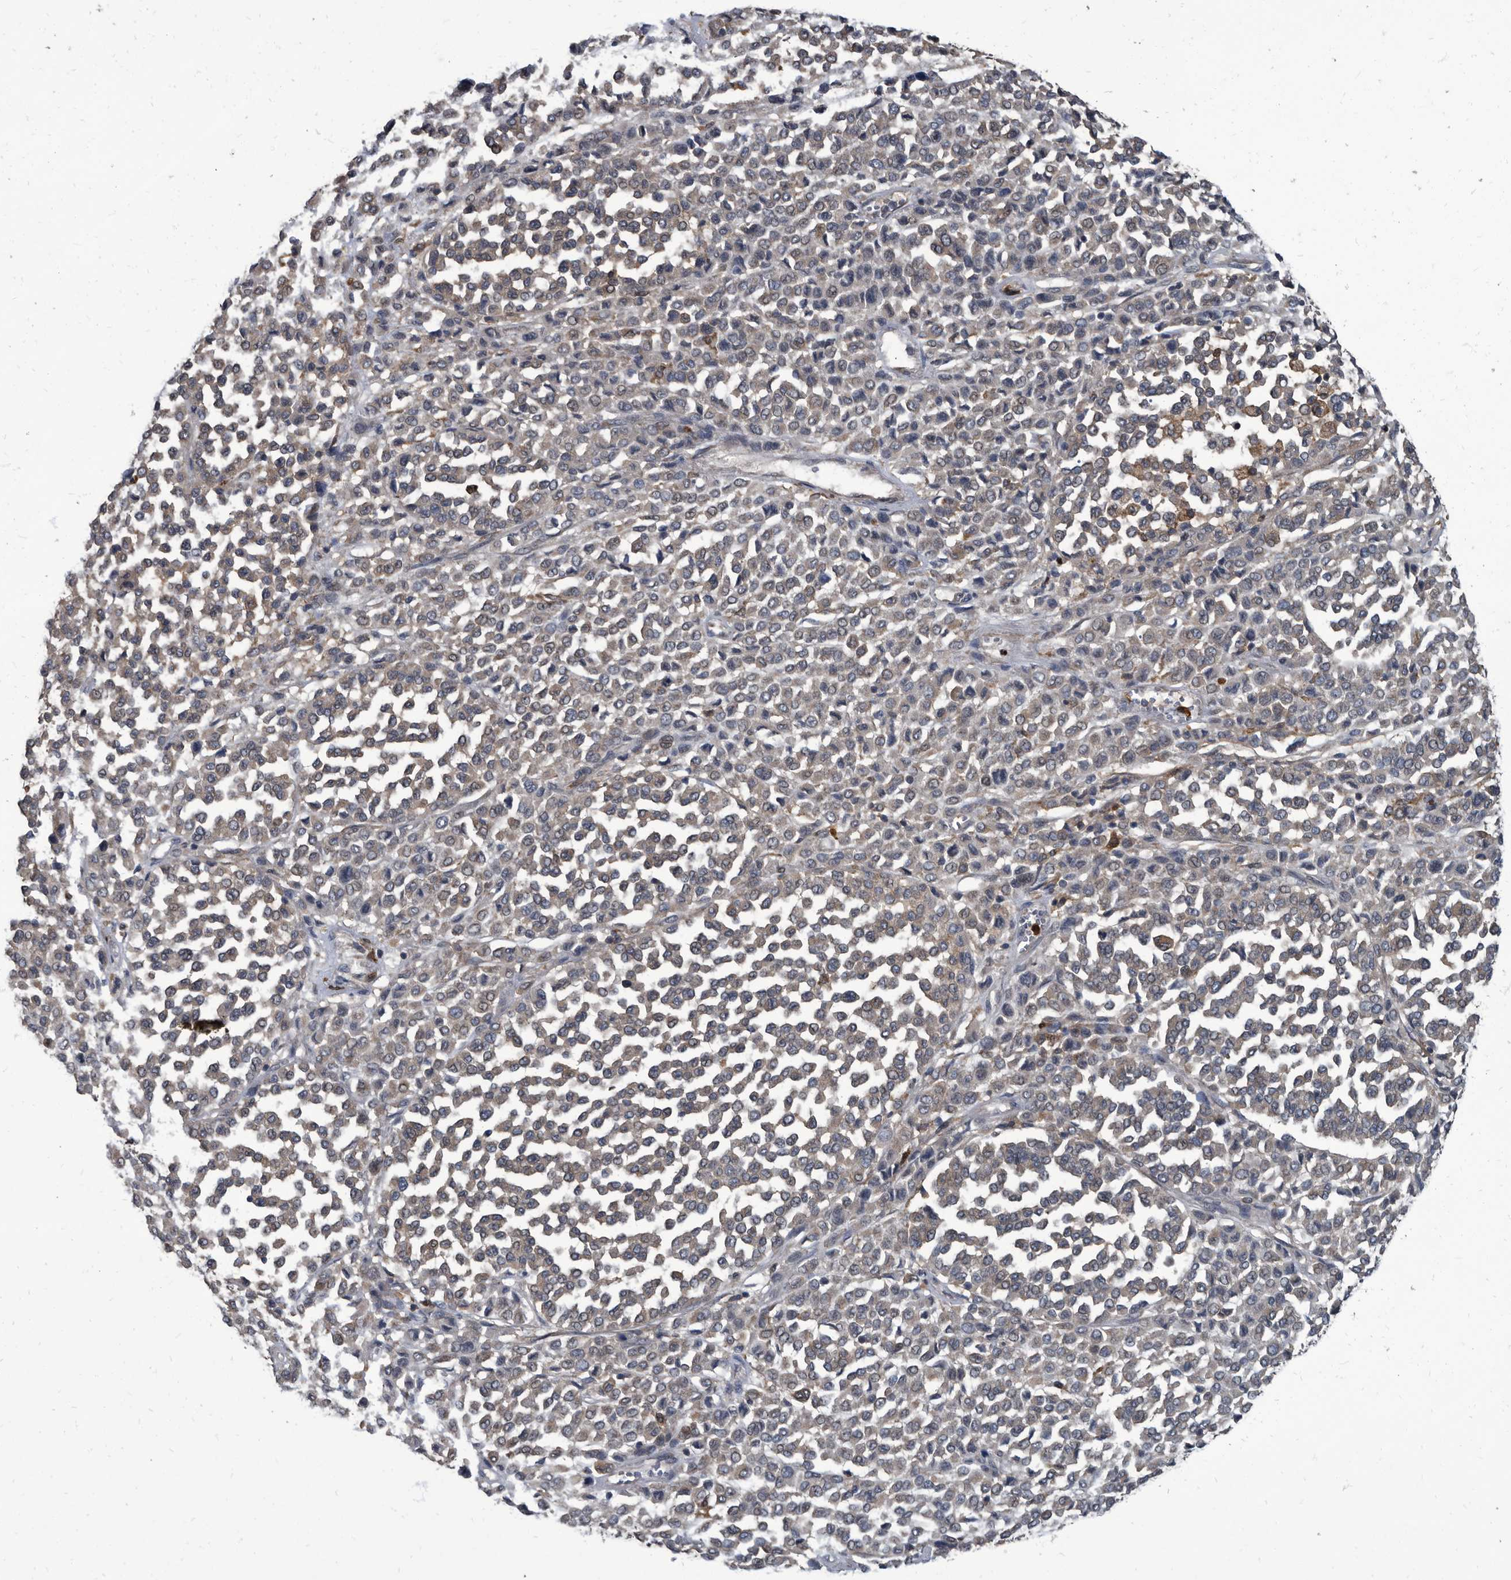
{"staining": {"intensity": "weak", "quantity": "<25%", "location": "cytoplasmic/membranous"}, "tissue": "melanoma", "cell_type": "Tumor cells", "image_type": "cancer", "snomed": [{"axis": "morphology", "description": "Malignant melanoma, Metastatic site"}, {"axis": "topography", "description": "Pancreas"}], "caption": "Immunohistochemistry image of neoplastic tissue: human melanoma stained with DAB reveals no significant protein staining in tumor cells.", "gene": "CDV3", "patient": {"sex": "female", "age": 30}}